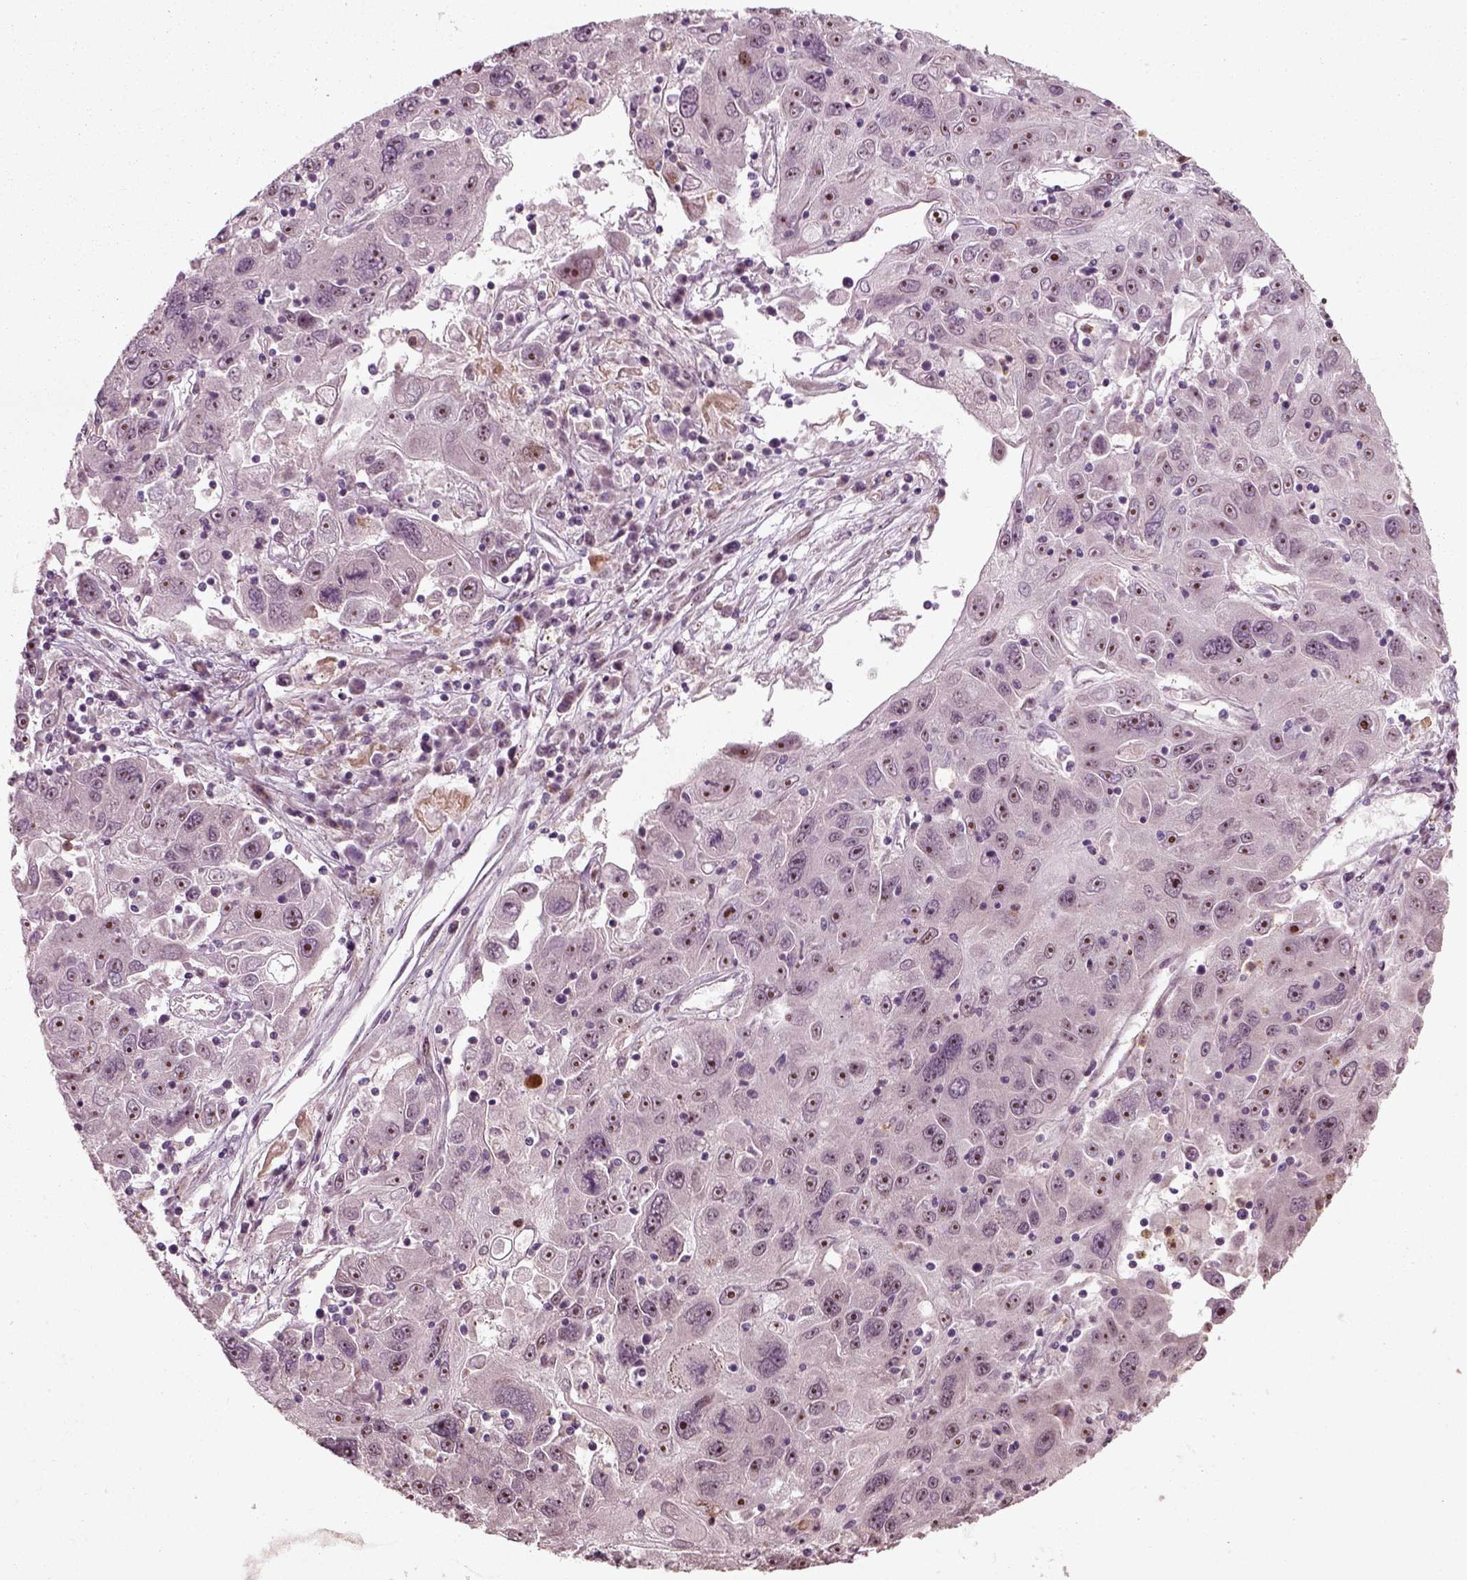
{"staining": {"intensity": "moderate", "quantity": "<25%", "location": "nuclear"}, "tissue": "stomach cancer", "cell_type": "Tumor cells", "image_type": "cancer", "snomed": [{"axis": "morphology", "description": "Adenocarcinoma, NOS"}, {"axis": "topography", "description": "Stomach"}], "caption": "Moderate nuclear expression for a protein is appreciated in about <25% of tumor cells of stomach cancer (adenocarcinoma) using immunohistochemistry.", "gene": "CDC14A", "patient": {"sex": "male", "age": 56}}